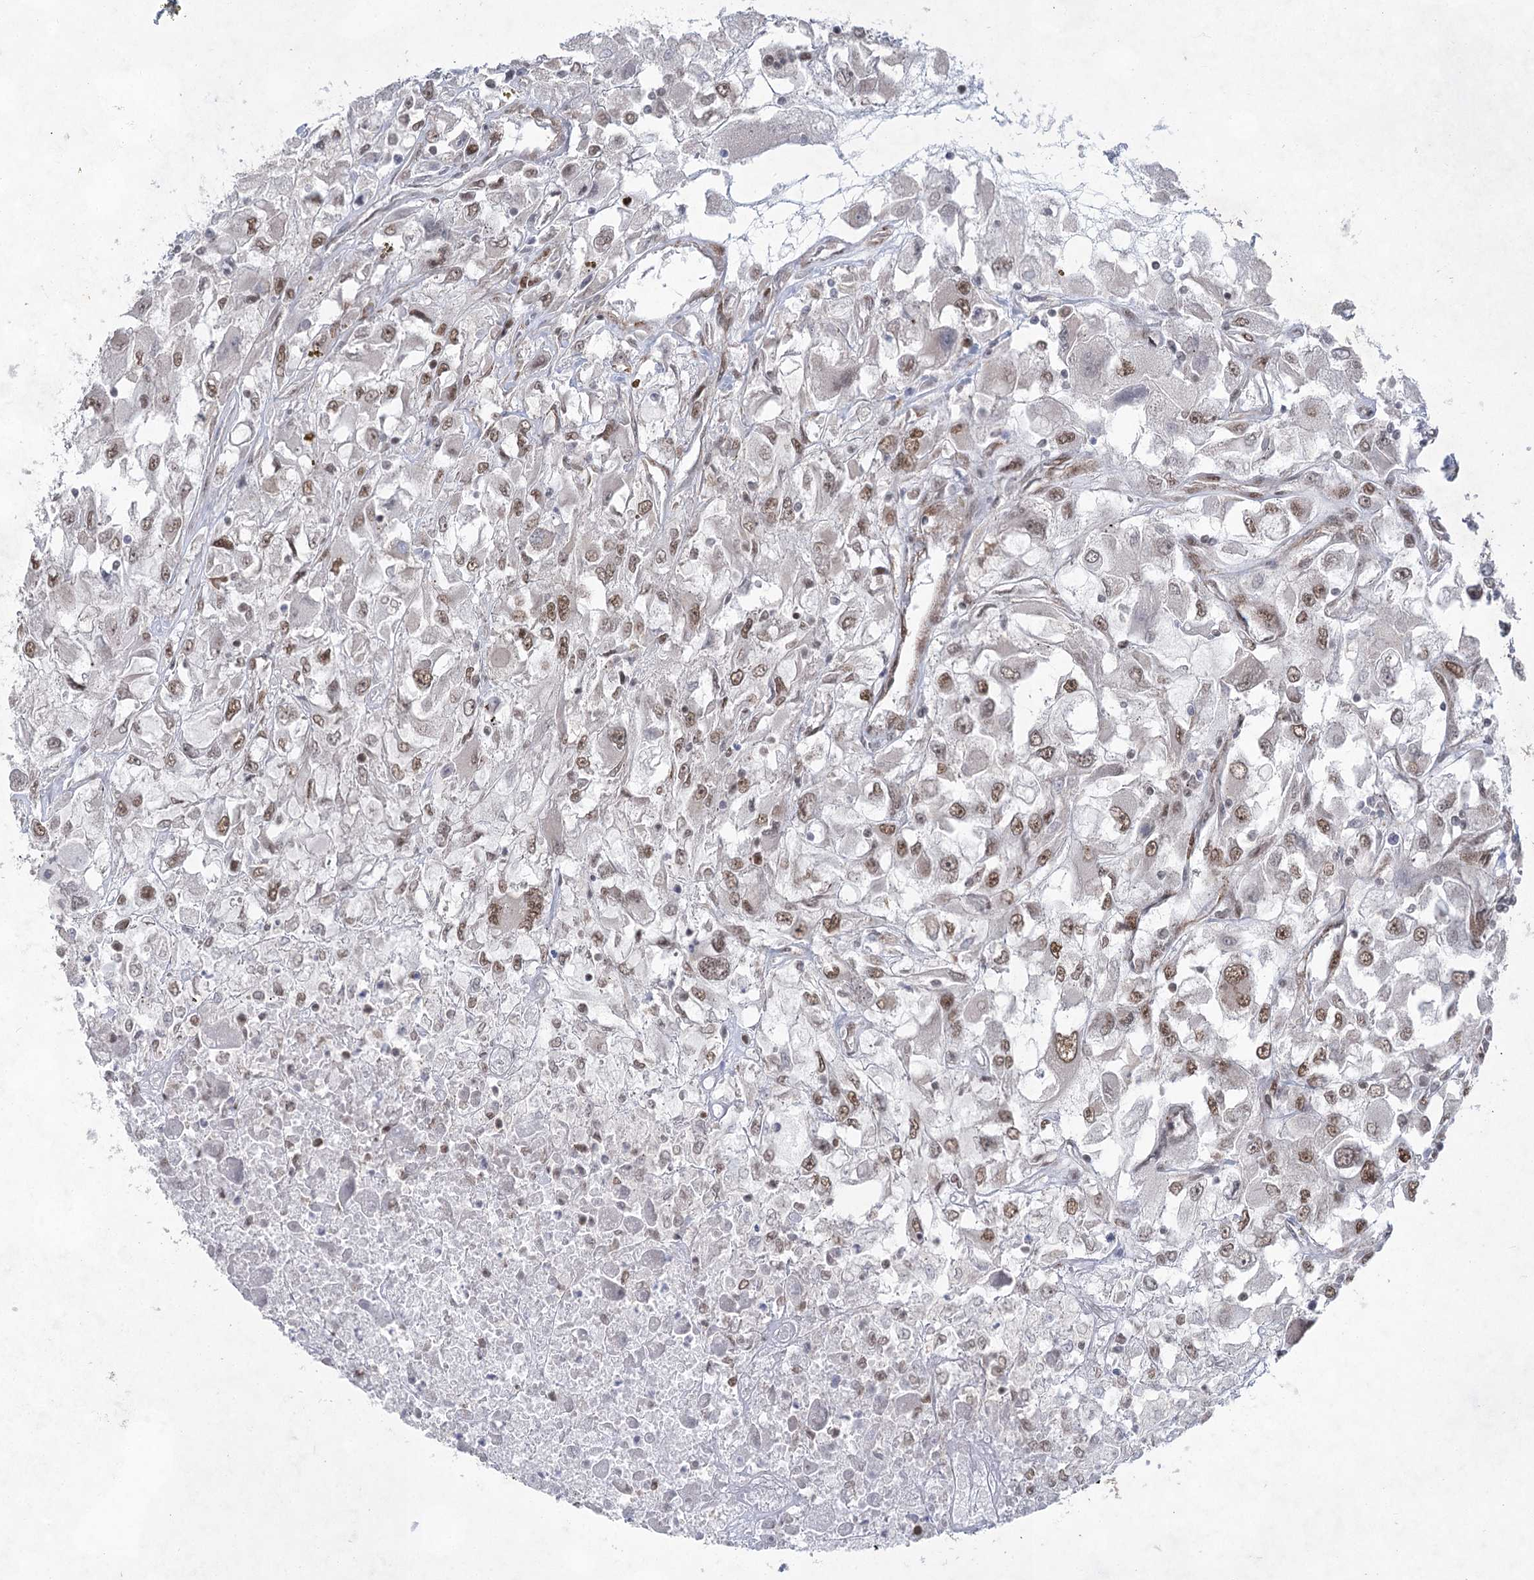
{"staining": {"intensity": "moderate", "quantity": "25%-75%", "location": "nuclear"}, "tissue": "renal cancer", "cell_type": "Tumor cells", "image_type": "cancer", "snomed": [{"axis": "morphology", "description": "Adenocarcinoma, NOS"}, {"axis": "topography", "description": "Kidney"}], "caption": "DAB (3,3'-diaminobenzidine) immunohistochemical staining of renal cancer displays moderate nuclear protein staining in approximately 25%-75% of tumor cells.", "gene": "ZCCHC8", "patient": {"sex": "female", "age": 52}}